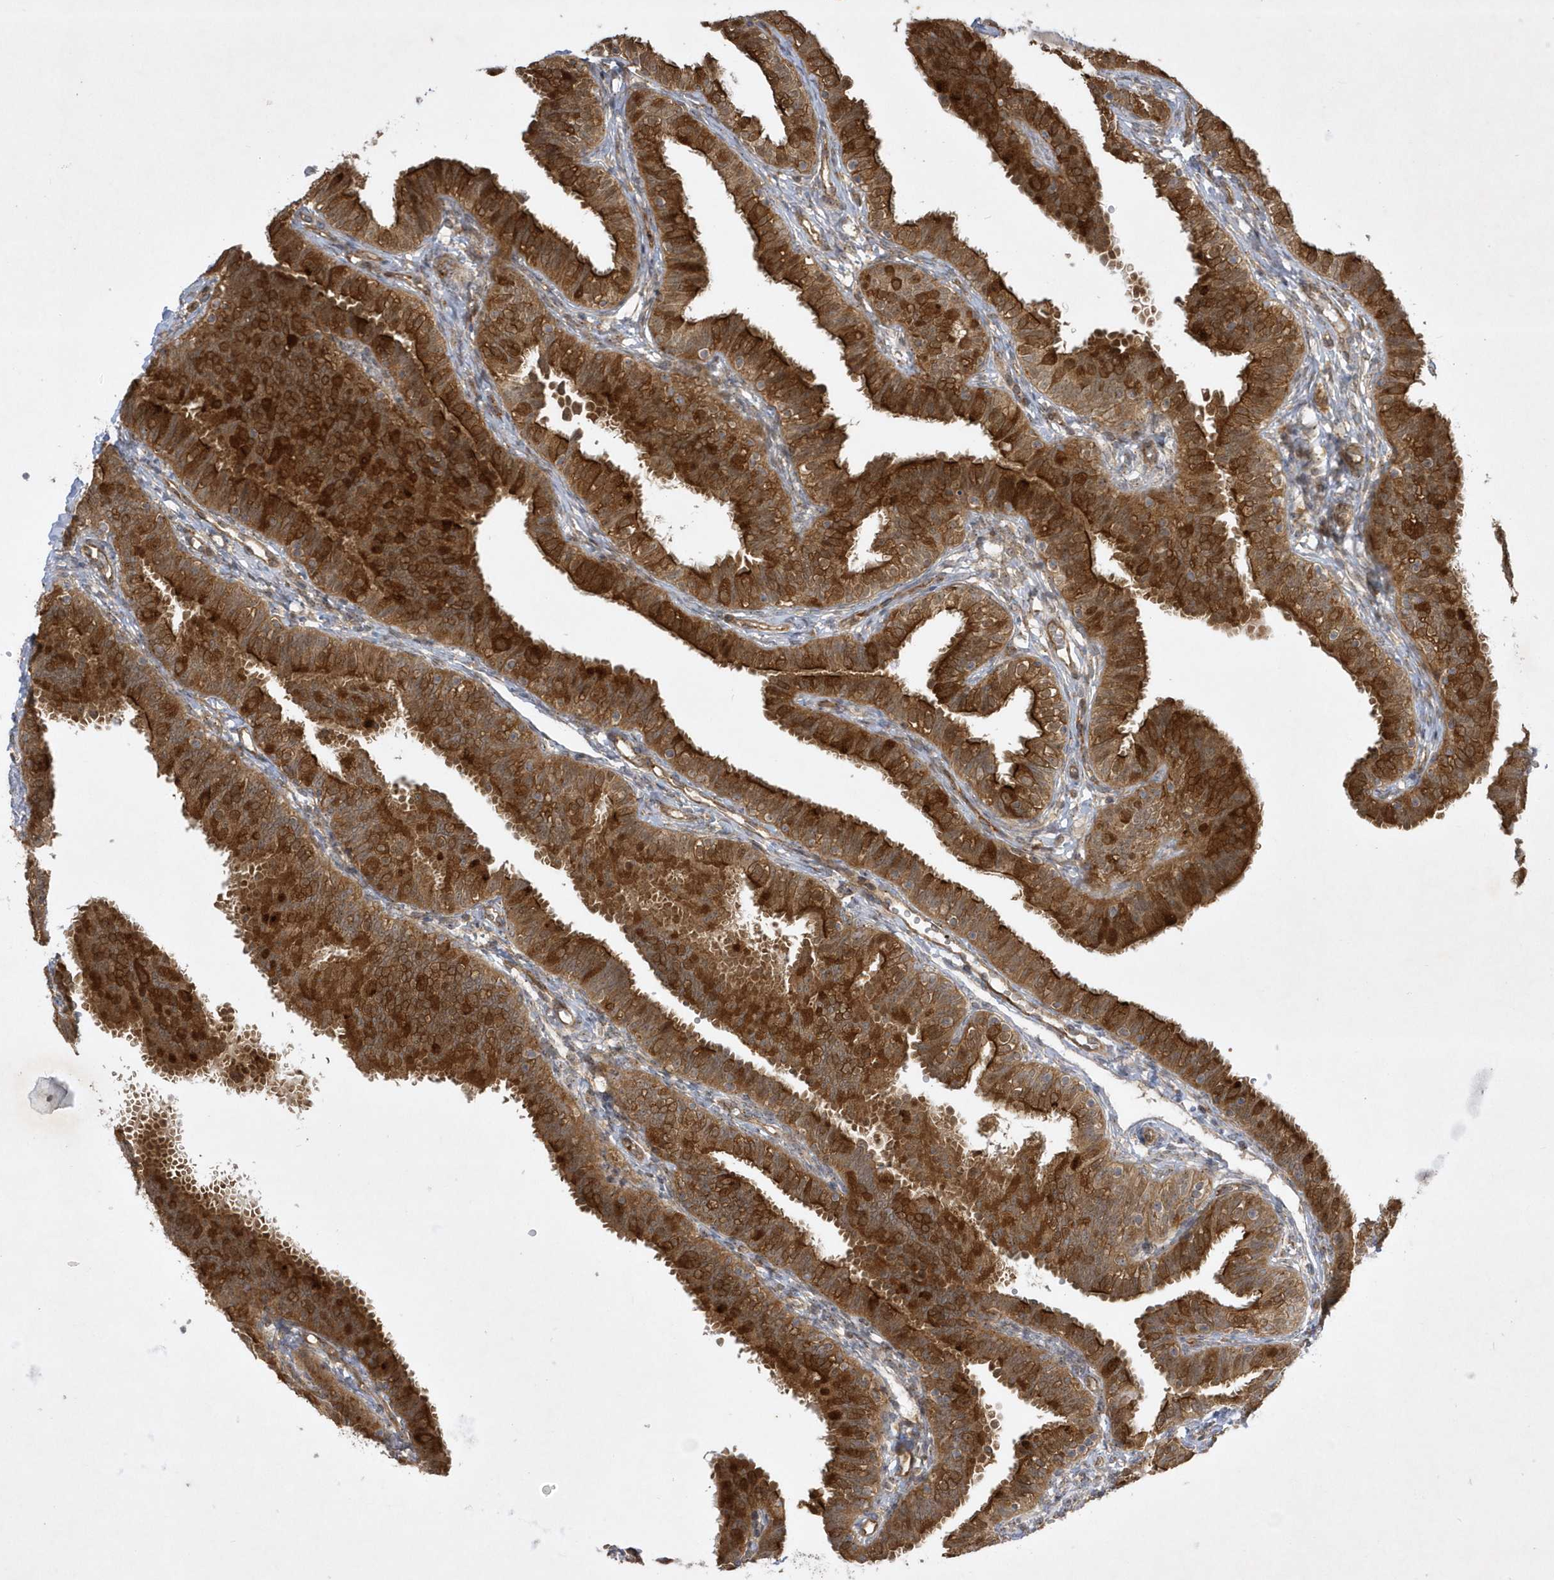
{"staining": {"intensity": "strong", "quantity": ">75%", "location": "cytoplasmic/membranous"}, "tissue": "fallopian tube", "cell_type": "Glandular cells", "image_type": "normal", "snomed": [{"axis": "morphology", "description": "Normal tissue, NOS"}, {"axis": "topography", "description": "Fallopian tube"}], "caption": "Fallopian tube stained with DAB immunohistochemistry (IHC) shows high levels of strong cytoplasmic/membranous positivity in approximately >75% of glandular cells. The staining is performed using DAB (3,3'-diaminobenzidine) brown chromogen to label protein expression. The nuclei are counter-stained blue using hematoxylin.", "gene": "NAF1", "patient": {"sex": "female", "age": 35}}